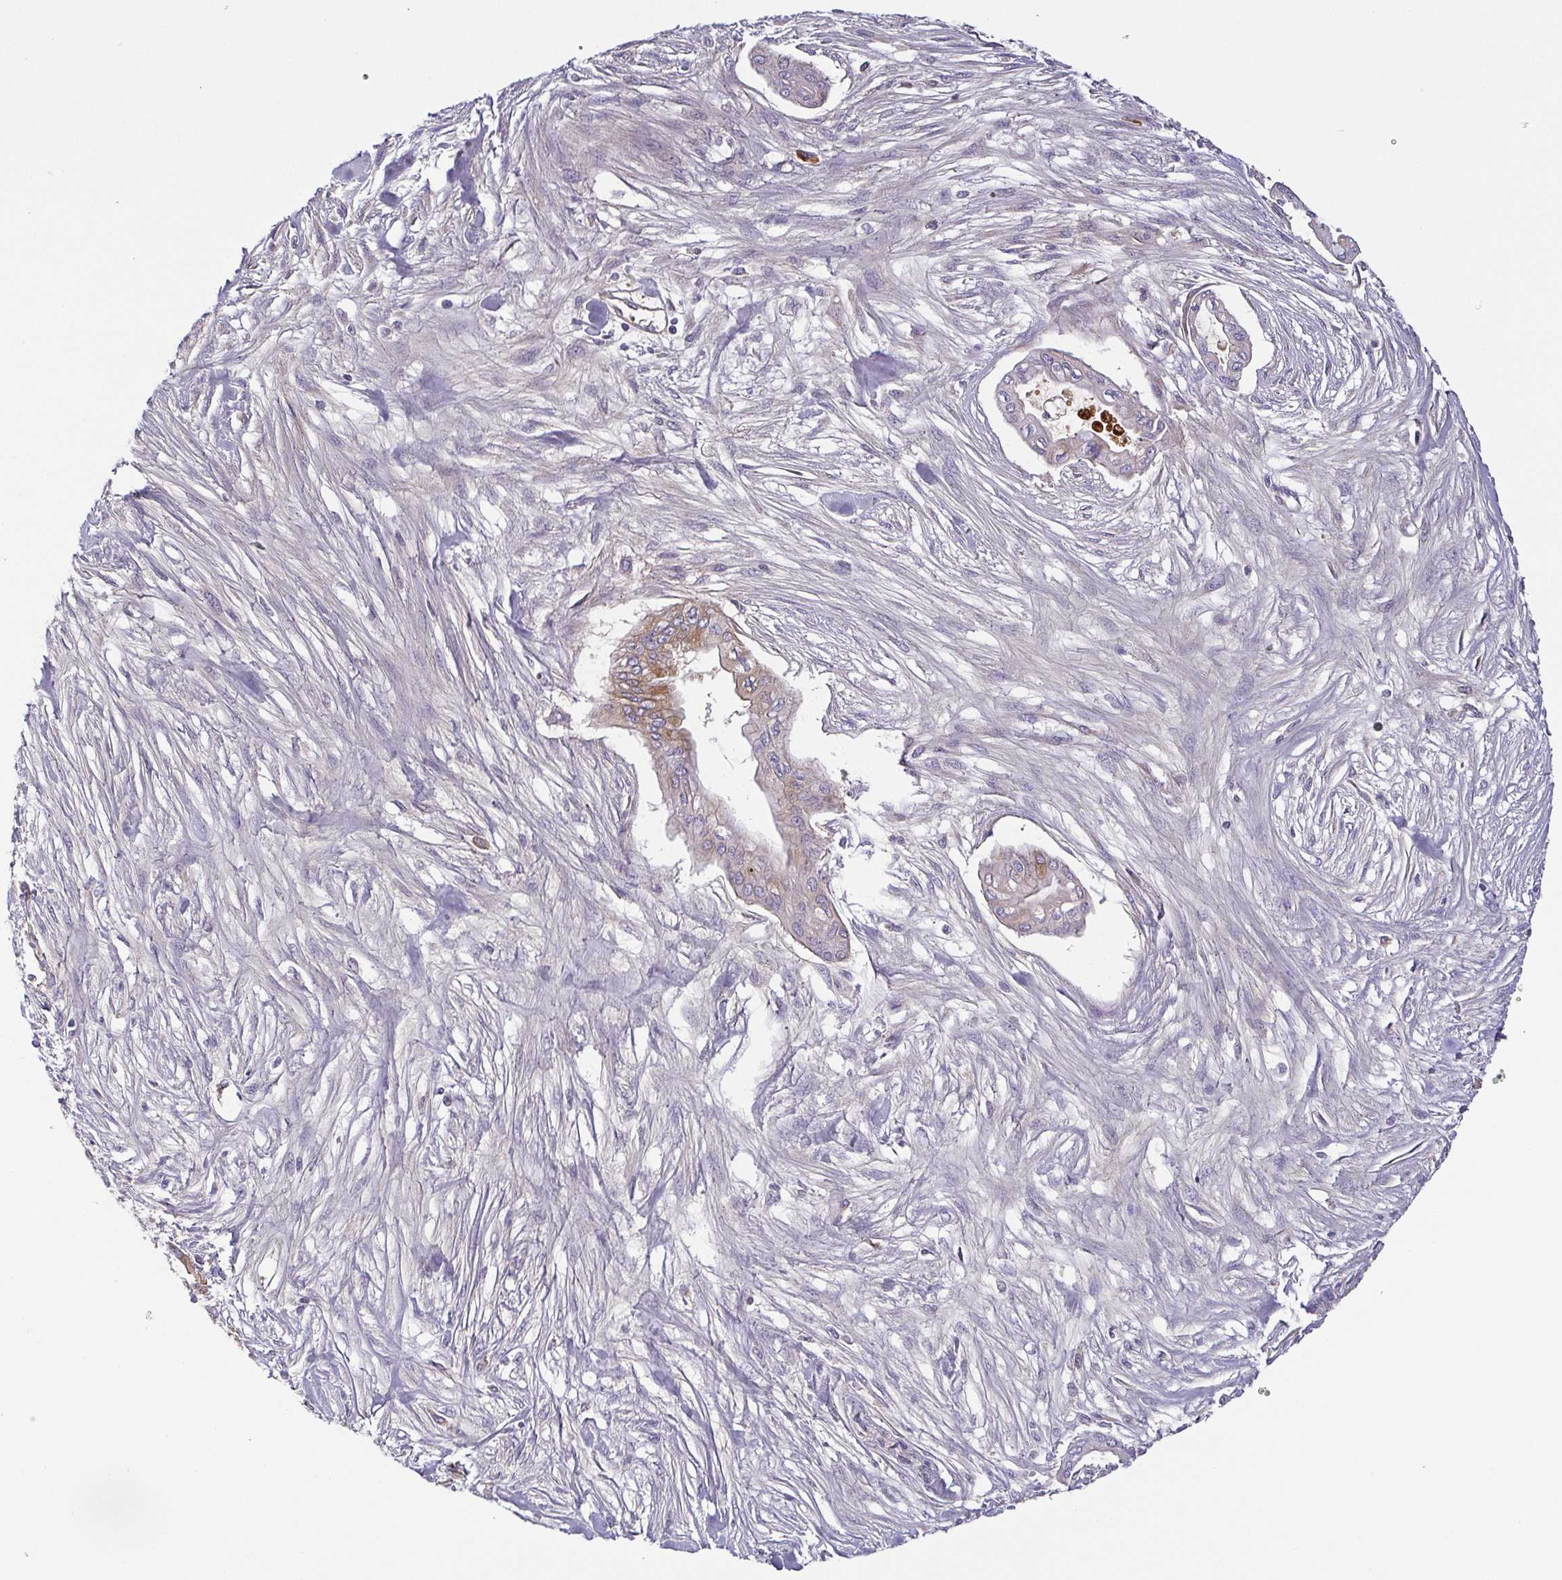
{"staining": {"intensity": "moderate", "quantity": "<25%", "location": "cytoplasmic/membranous"}, "tissue": "pancreatic cancer", "cell_type": "Tumor cells", "image_type": "cancer", "snomed": [{"axis": "morphology", "description": "Adenocarcinoma, NOS"}, {"axis": "topography", "description": "Pancreas"}], "caption": "About <25% of tumor cells in pancreatic adenocarcinoma demonstrate moderate cytoplasmic/membranous protein positivity as visualized by brown immunohistochemical staining.", "gene": "ECM1", "patient": {"sex": "female", "age": 68}}